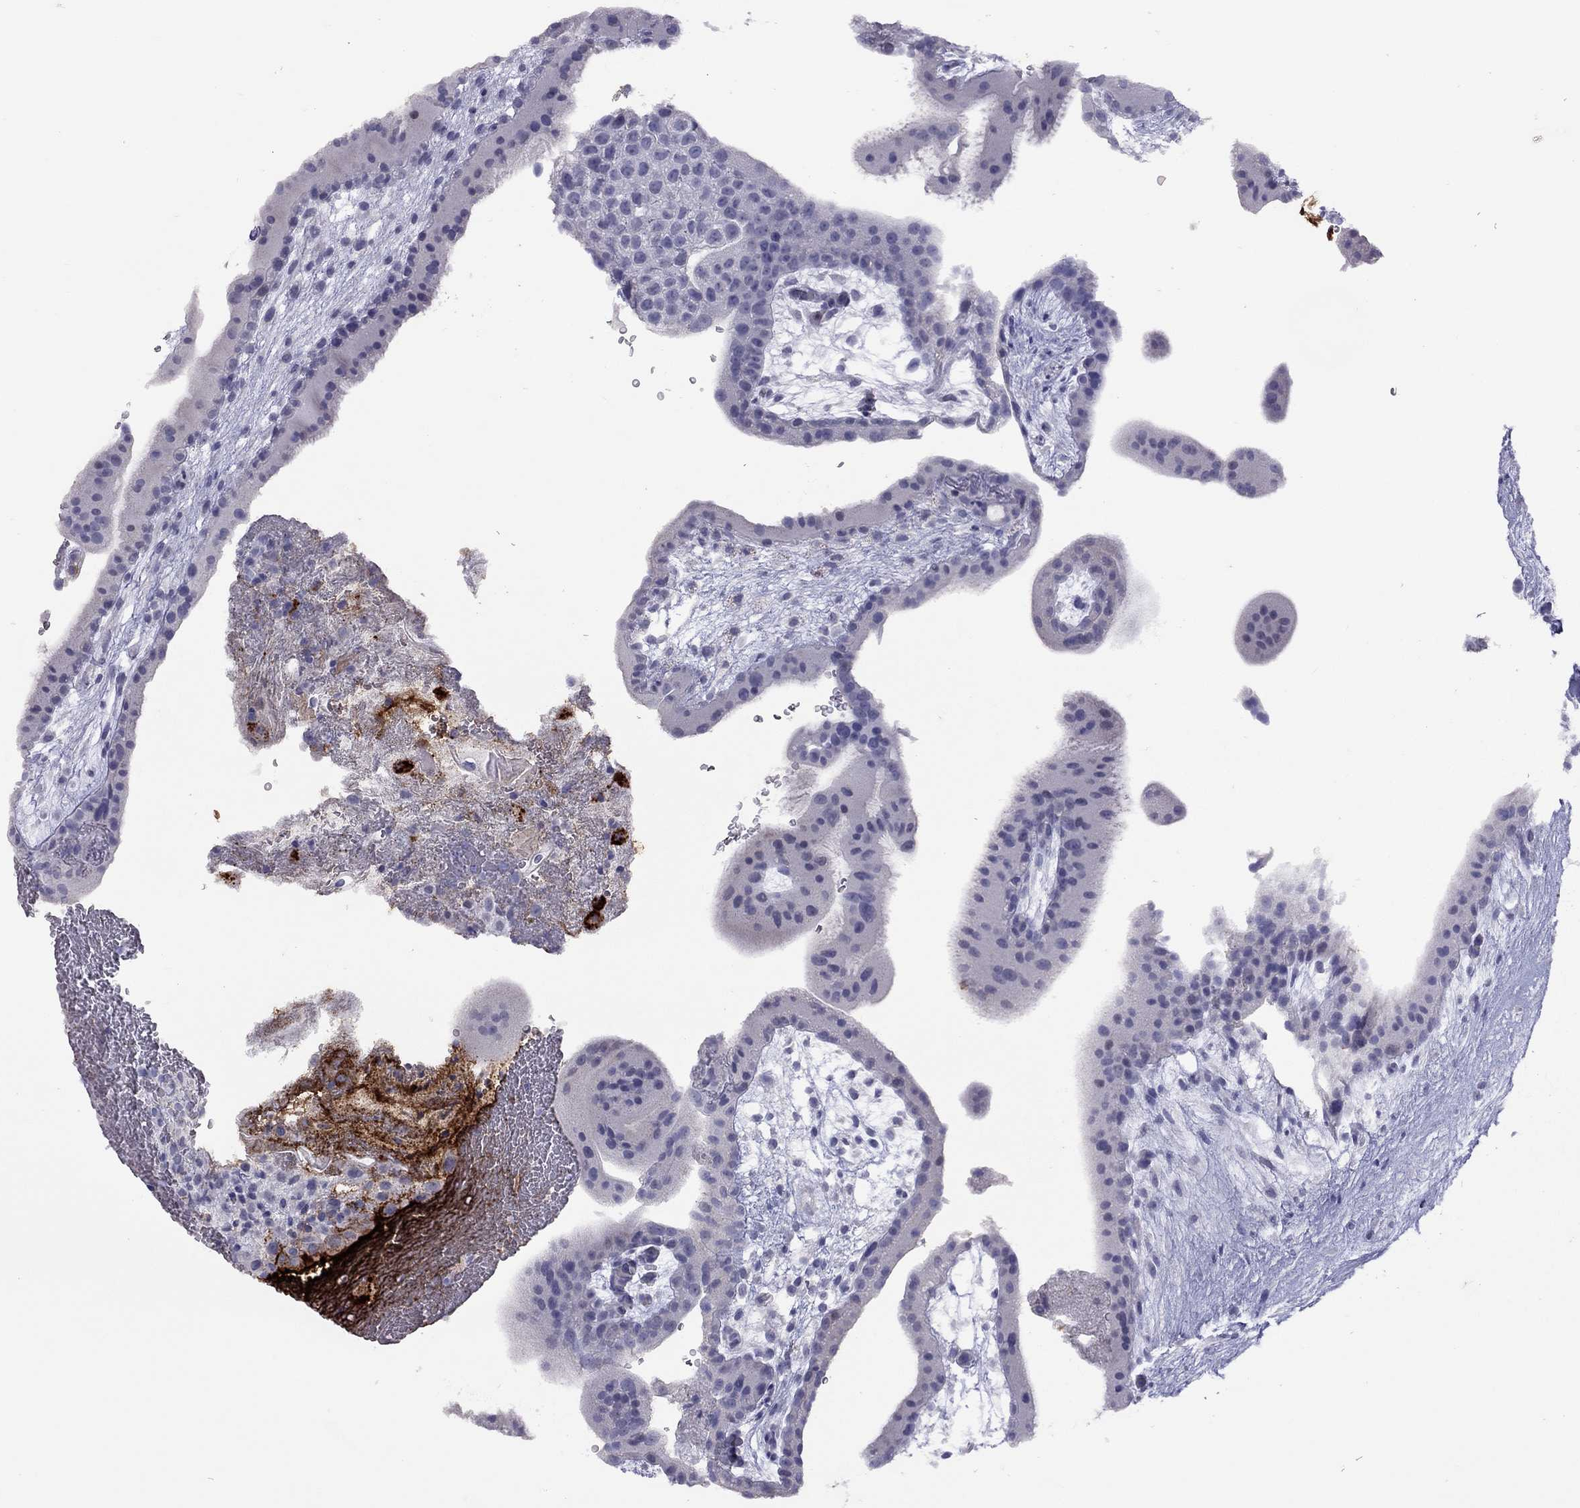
{"staining": {"intensity": "negative", "quantity": "none", "location": "none"}, "tissue": "placenta", "cell_type": "Decidual cells", "image_type": "normal", "snomed": [{"axis": "morphology", "description": "Normal tissue, NOS"}, {"axis": "topography", "description": "Placenta"}], "caption": "There is no significant expression in decidual cells of placenta. (Brightfield microscopy of DAB (3,3'-diaminobenzidine) immunohistochemistry at high magnification).", "gene": "MUC16", "patient": {"sex": "female", "age": 19}}